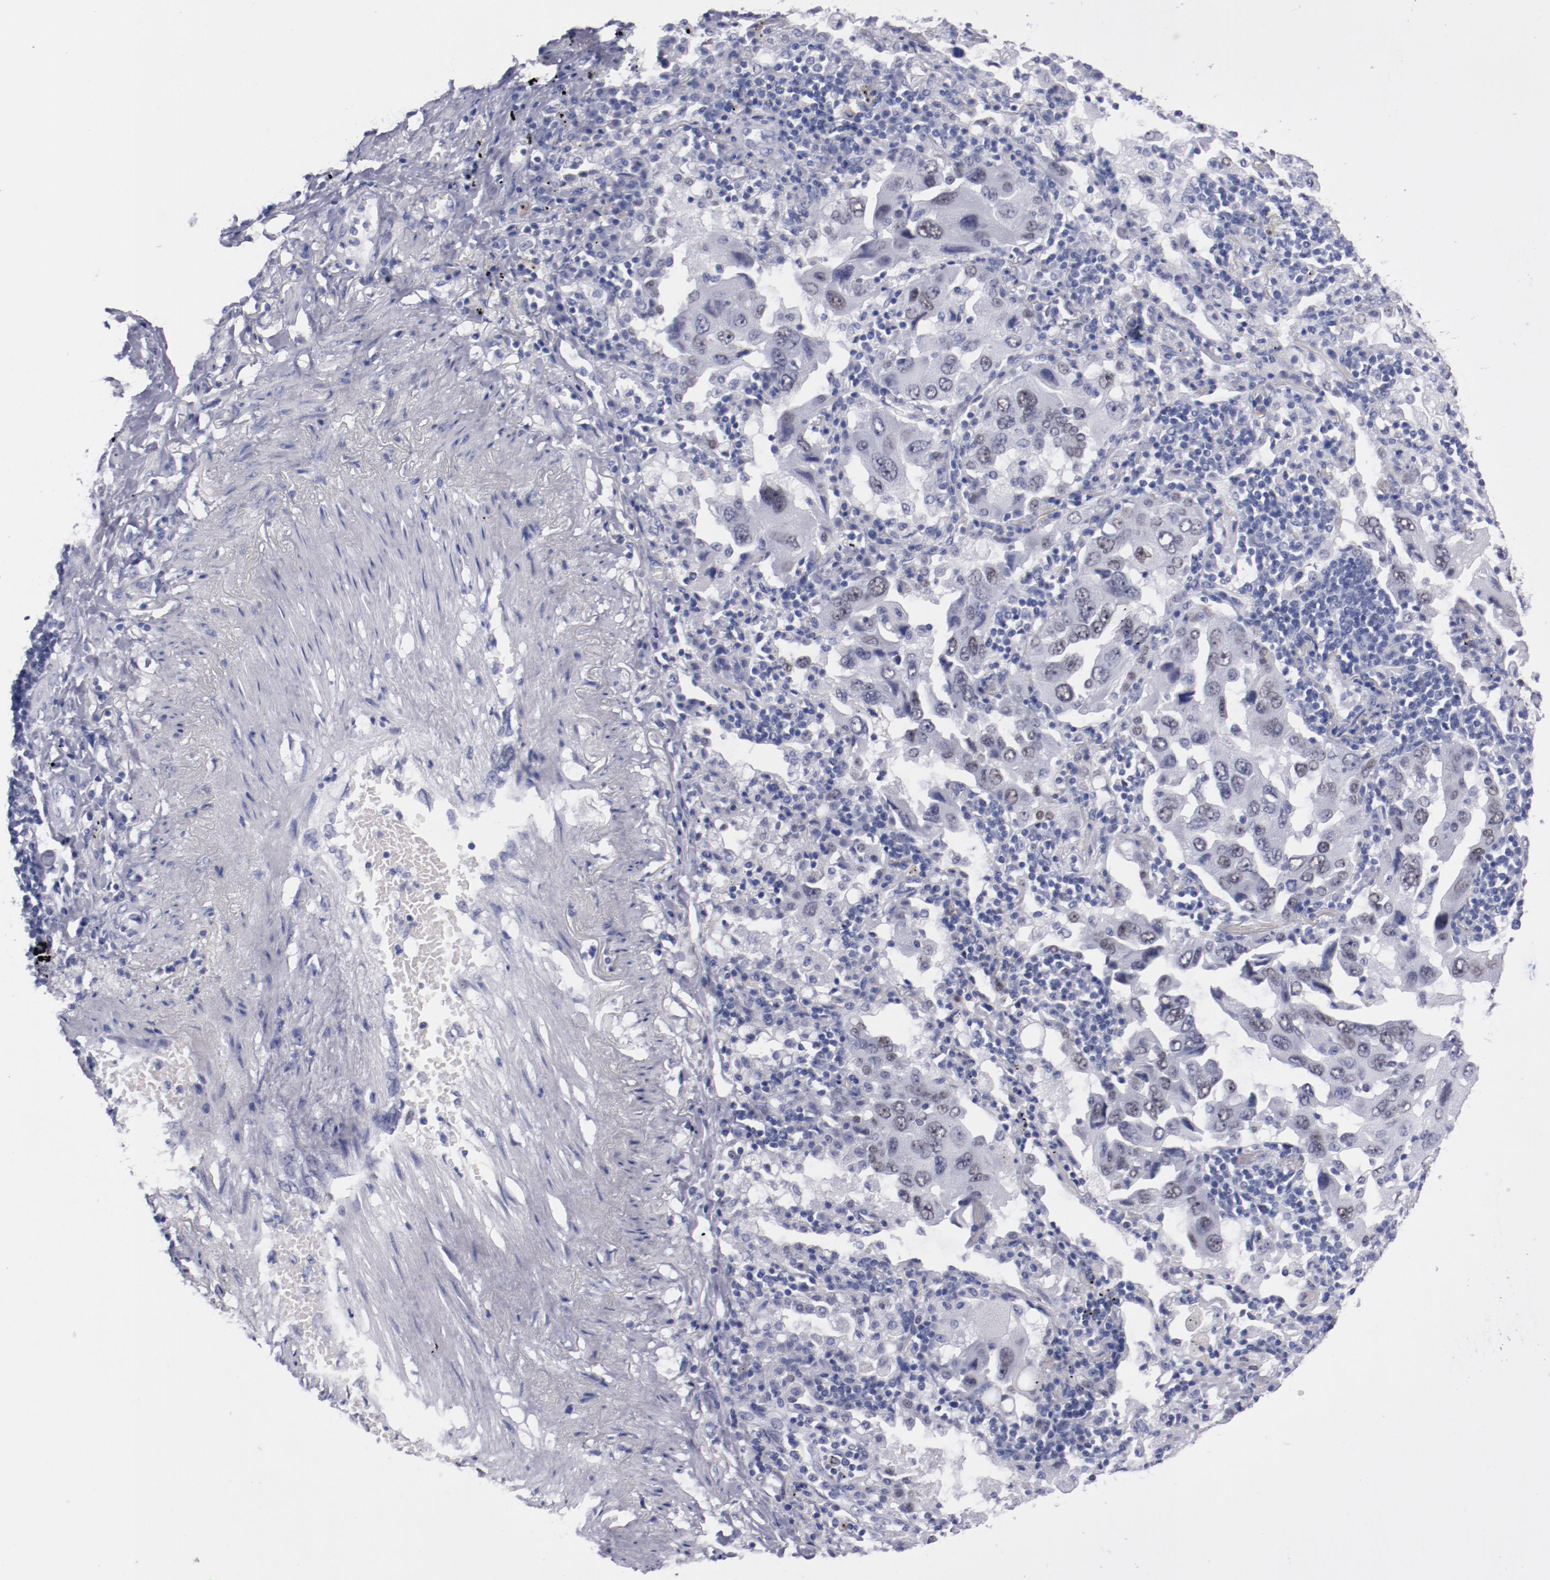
{"staining": {"intensity": "weak", "quantity": "<25%", "location": "nuclear"}, "tissue": "lung cancer", "cell_type": "Tumor cells", "image_type": "cancer", "snomed": [{"axis": "morphology", "description": "Adenocarcinoma, NOS"}, {"axis": "topography", "description": "Lung"}], "caption": "Tumor cells are negative for protein expression in human lung adenocarcinoma.", "gene": "HNF1B", "patient": {"sex": "female", "age": 65}}